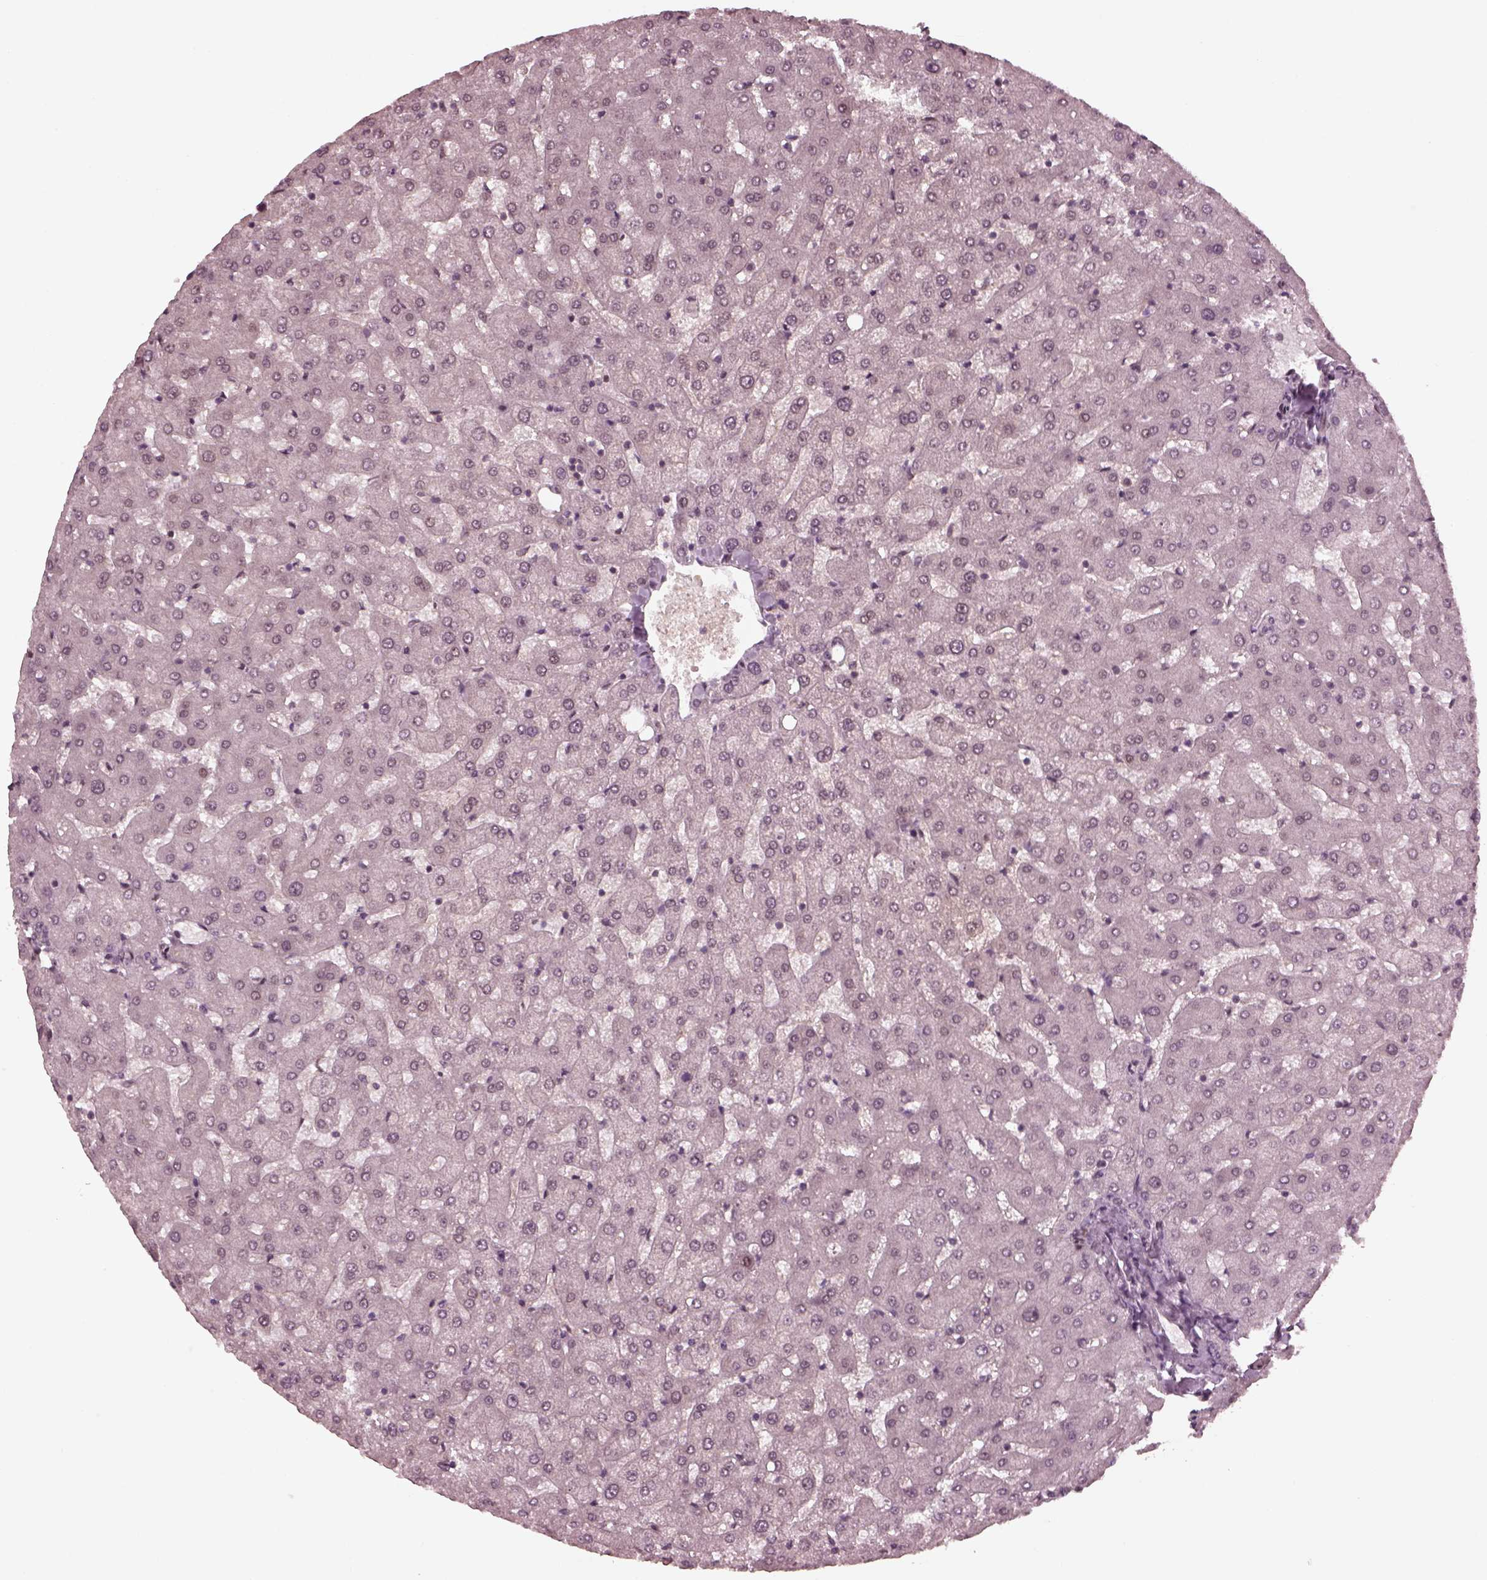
{"staining": {"intensity": "negative", "quantity": "none", "location": "none"}, "tissue": "liver", "cell_type": "Cholangiocytes", "image_type": "normal", "snomed": [{"axis": "morphology", "description": "Normal tissue, NOS"}, {"axis": "topography", "description": "Liver"}], "caption": "This is a histopathology image of immunohistochemistry (IHC) staining of normal liver, which shows no positivity in cholangiocytes.", "gene": "TRIB3", "patient": {"sex": "female", "age": 50}}